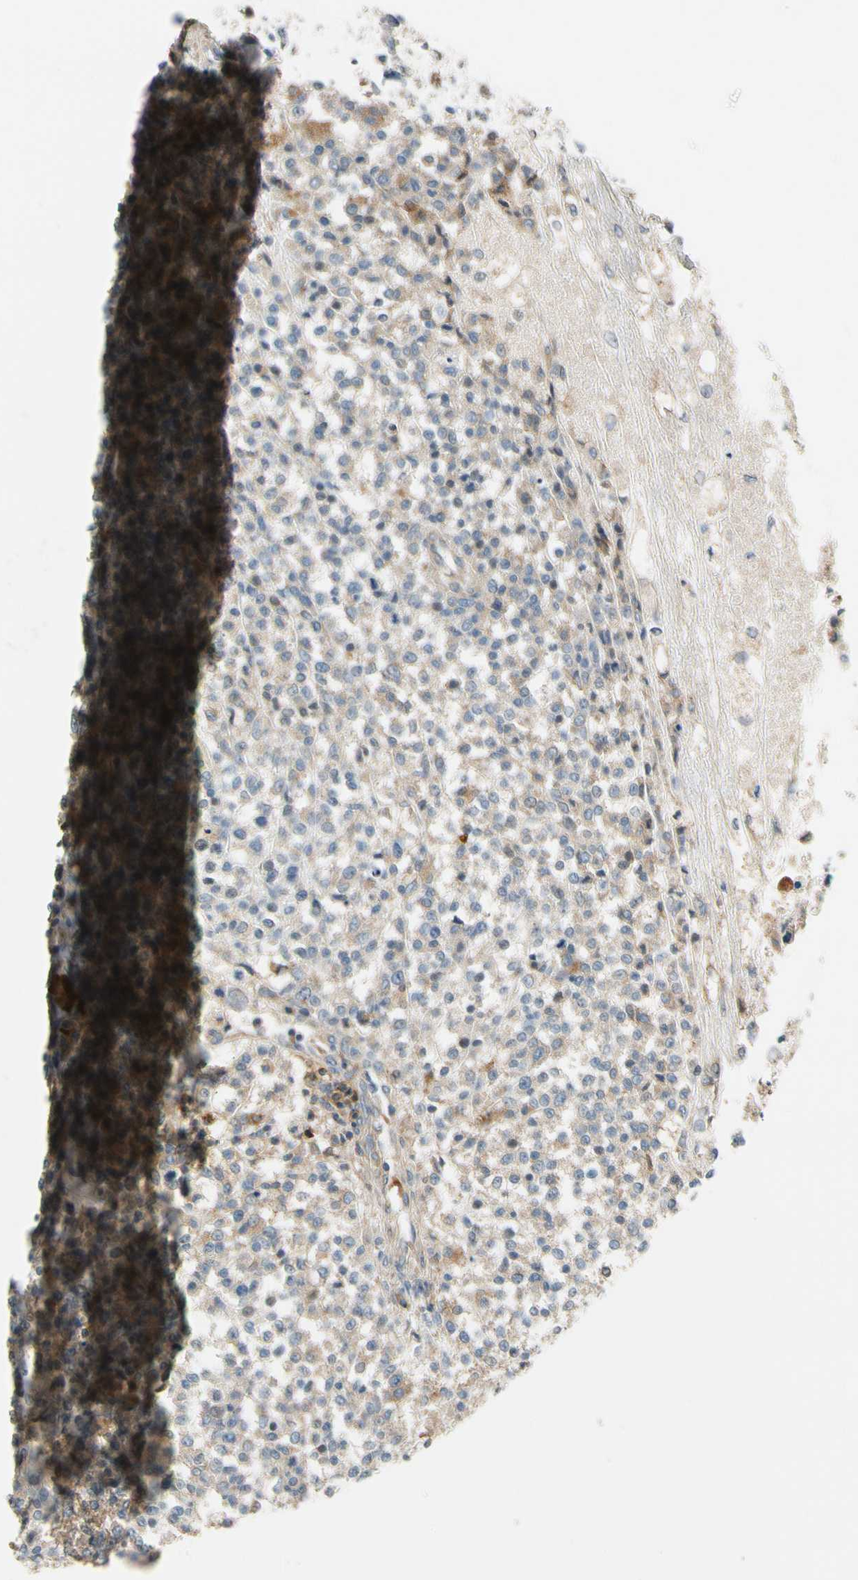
{"staining": {"intensity": "weak", "quantity": ">75%", "location": "cytoplasmic/membranous"}, "tissue": "testis cancer", "cell_type": "Tumor cells", "image_type": "cancer", "snomed": [{"axis": "morphology", "description": "Seminoma, NOS"}, {"axis": "topography", "description": "Testis"}], "caption": "Testis cancer (seminoma) stained with DAB (3,3'-diaminobenzidine) immunohistochemistry (IHC) shows low levels of weak cytoplasmic/membranous expression in about >75% of tumor cells. The staining was performed using DAB (3,3'-diaminobenzidine) to visualize the protein expression in brown, while the nuclei were stained in blue with hematoxylin (Magnification: 20x).", "gene": "MST1R", "patient": {"sex": "male", "age": 59}}